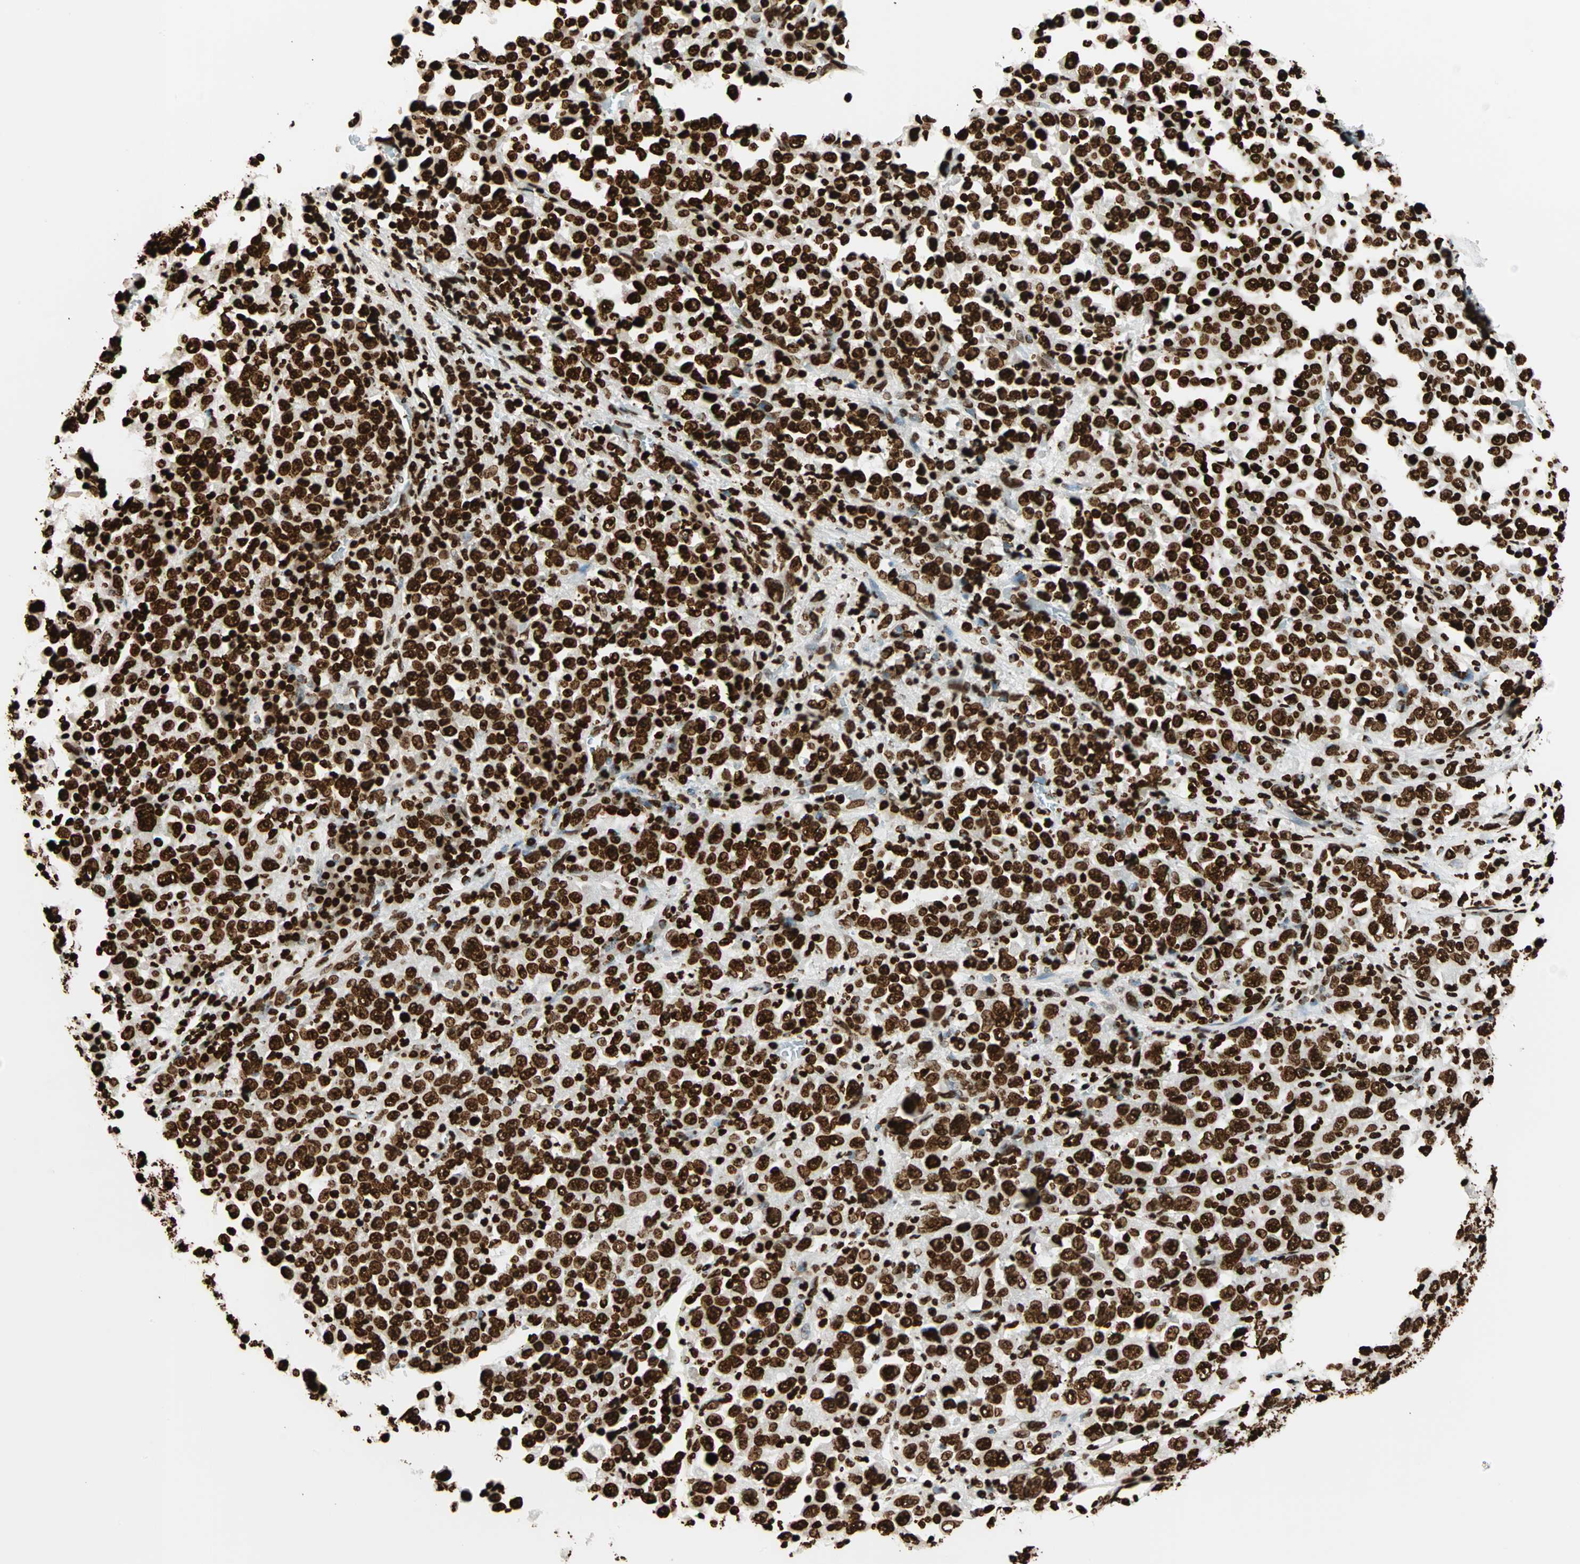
{"staining": {"intensity": "strong", "quantity": ">75%", "location": "nuclear"}, "tissue": "stomach cancer", "cell_type": "Tumor cells", "image_type": "cancer", "snomed": [{"axis": "morphology", "description": "Normal tissue, NOS"}, {"axis": "morphology", "description": "Adenocarcinoma, NOS"}, {"axis": "topography", "description": "Stomach, upper"}, {"axis": "topography", "description": "Stomach"}], "caption": "Tumor cells display high levels of strong nuclear staining in about >75% of cells in stomach adenocarcinoma. (brown staining indicates protein expression, while blue staining denotes nuclei).", "gene": "GLI2", "patient": {"sex": "male", "age": 59}}